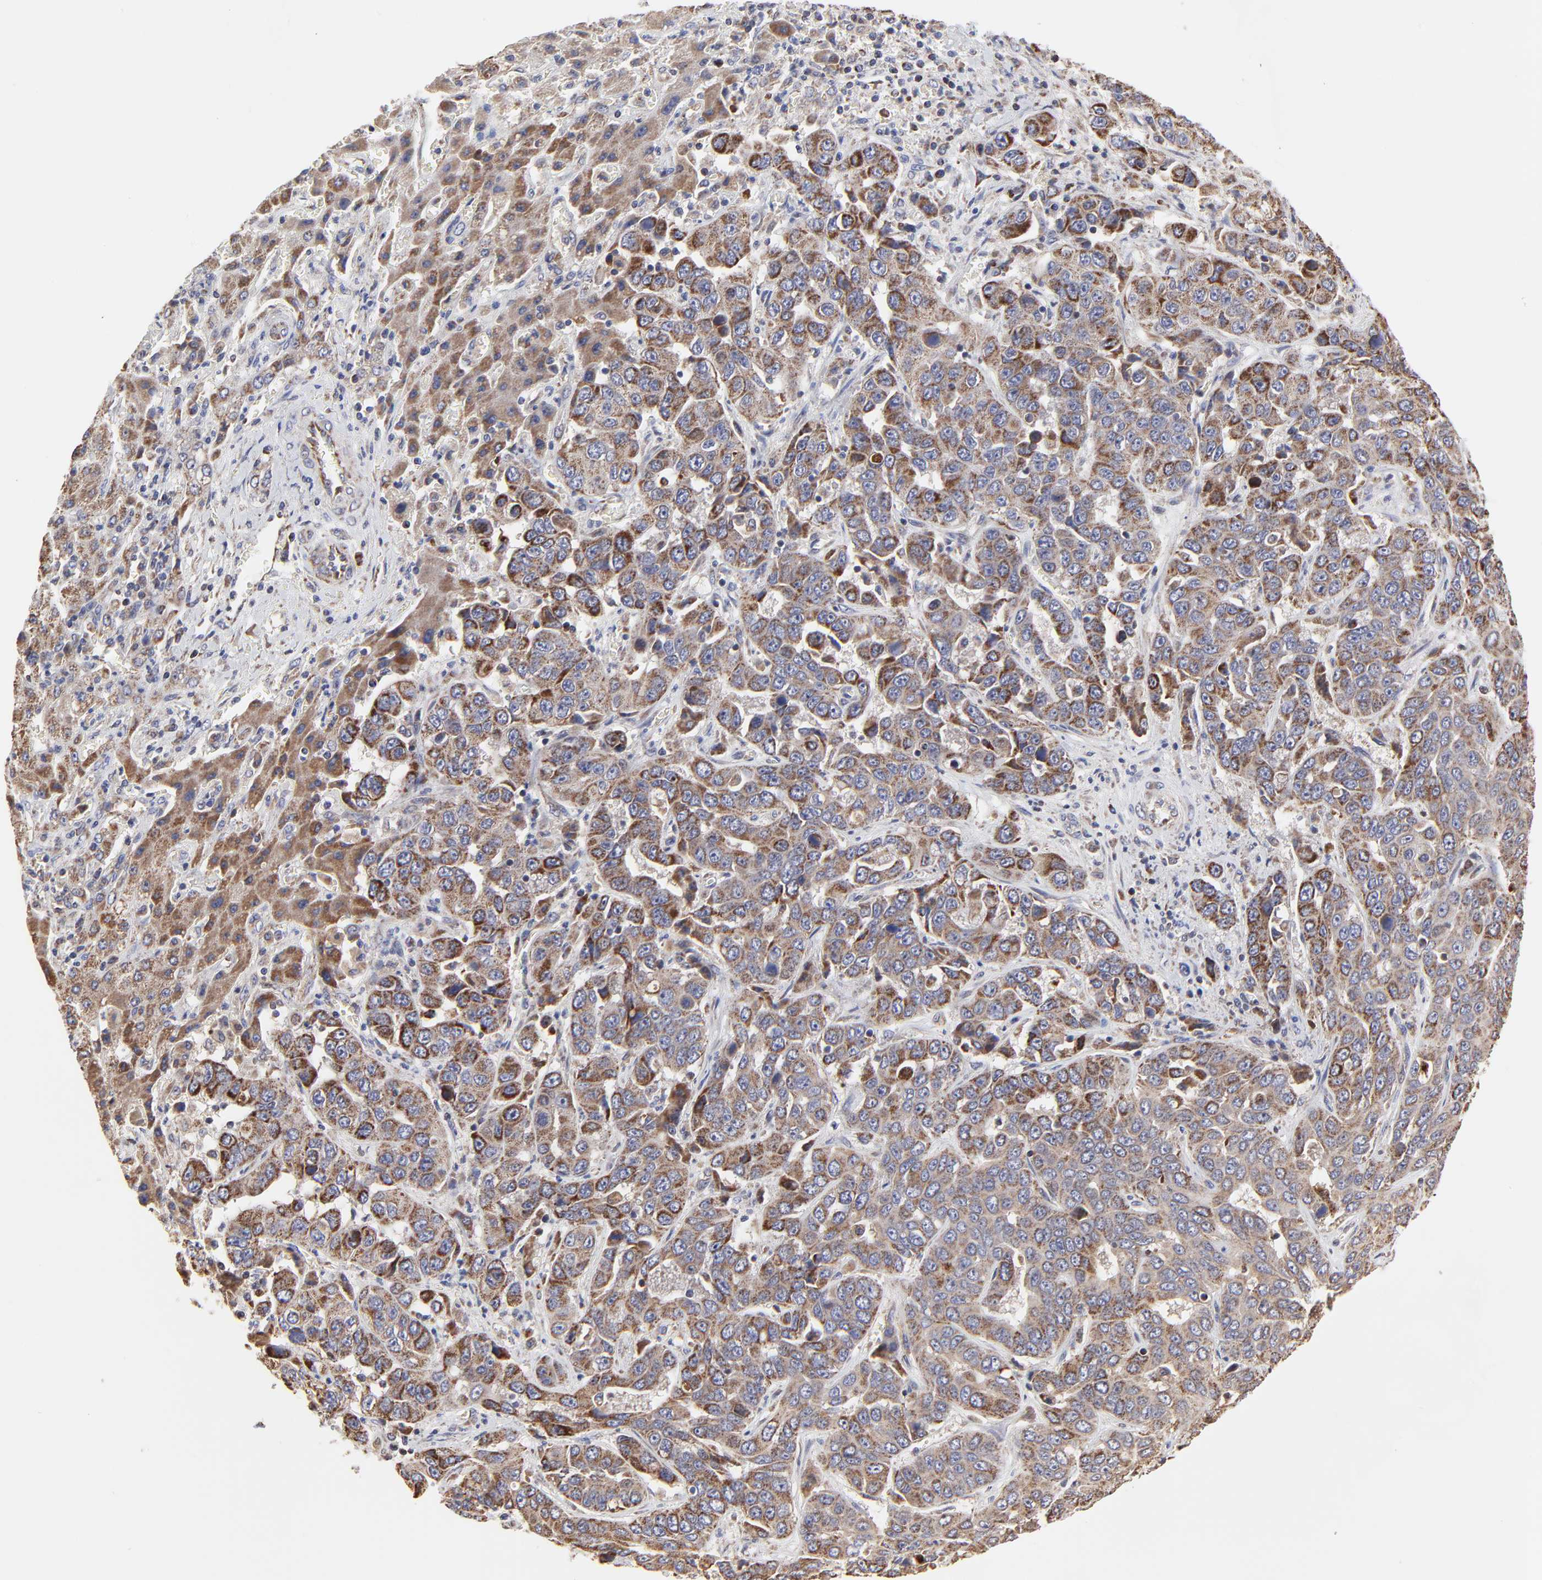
{"staining": {"intensity": "weak", "quantity": ">75%", "location": "cytoplasmic/membranous"}, "tissue": "liver cancer", "cell_type": "Tumor cells", "image_type": "cancer", "snomed": [{"axis": "morphology", "description": "Cholangiocarcinoma"}, {"axis": "topography", "description": "Liver"}], "caption": "Tumor cells demonstrate low levels of weak cytoplasmic/membranous positivity in about >75% of cells in liver cancer (cholangiocarcinoma).", "gene": "ZNF550", "patient": {"sex": "female", "age": 52}}